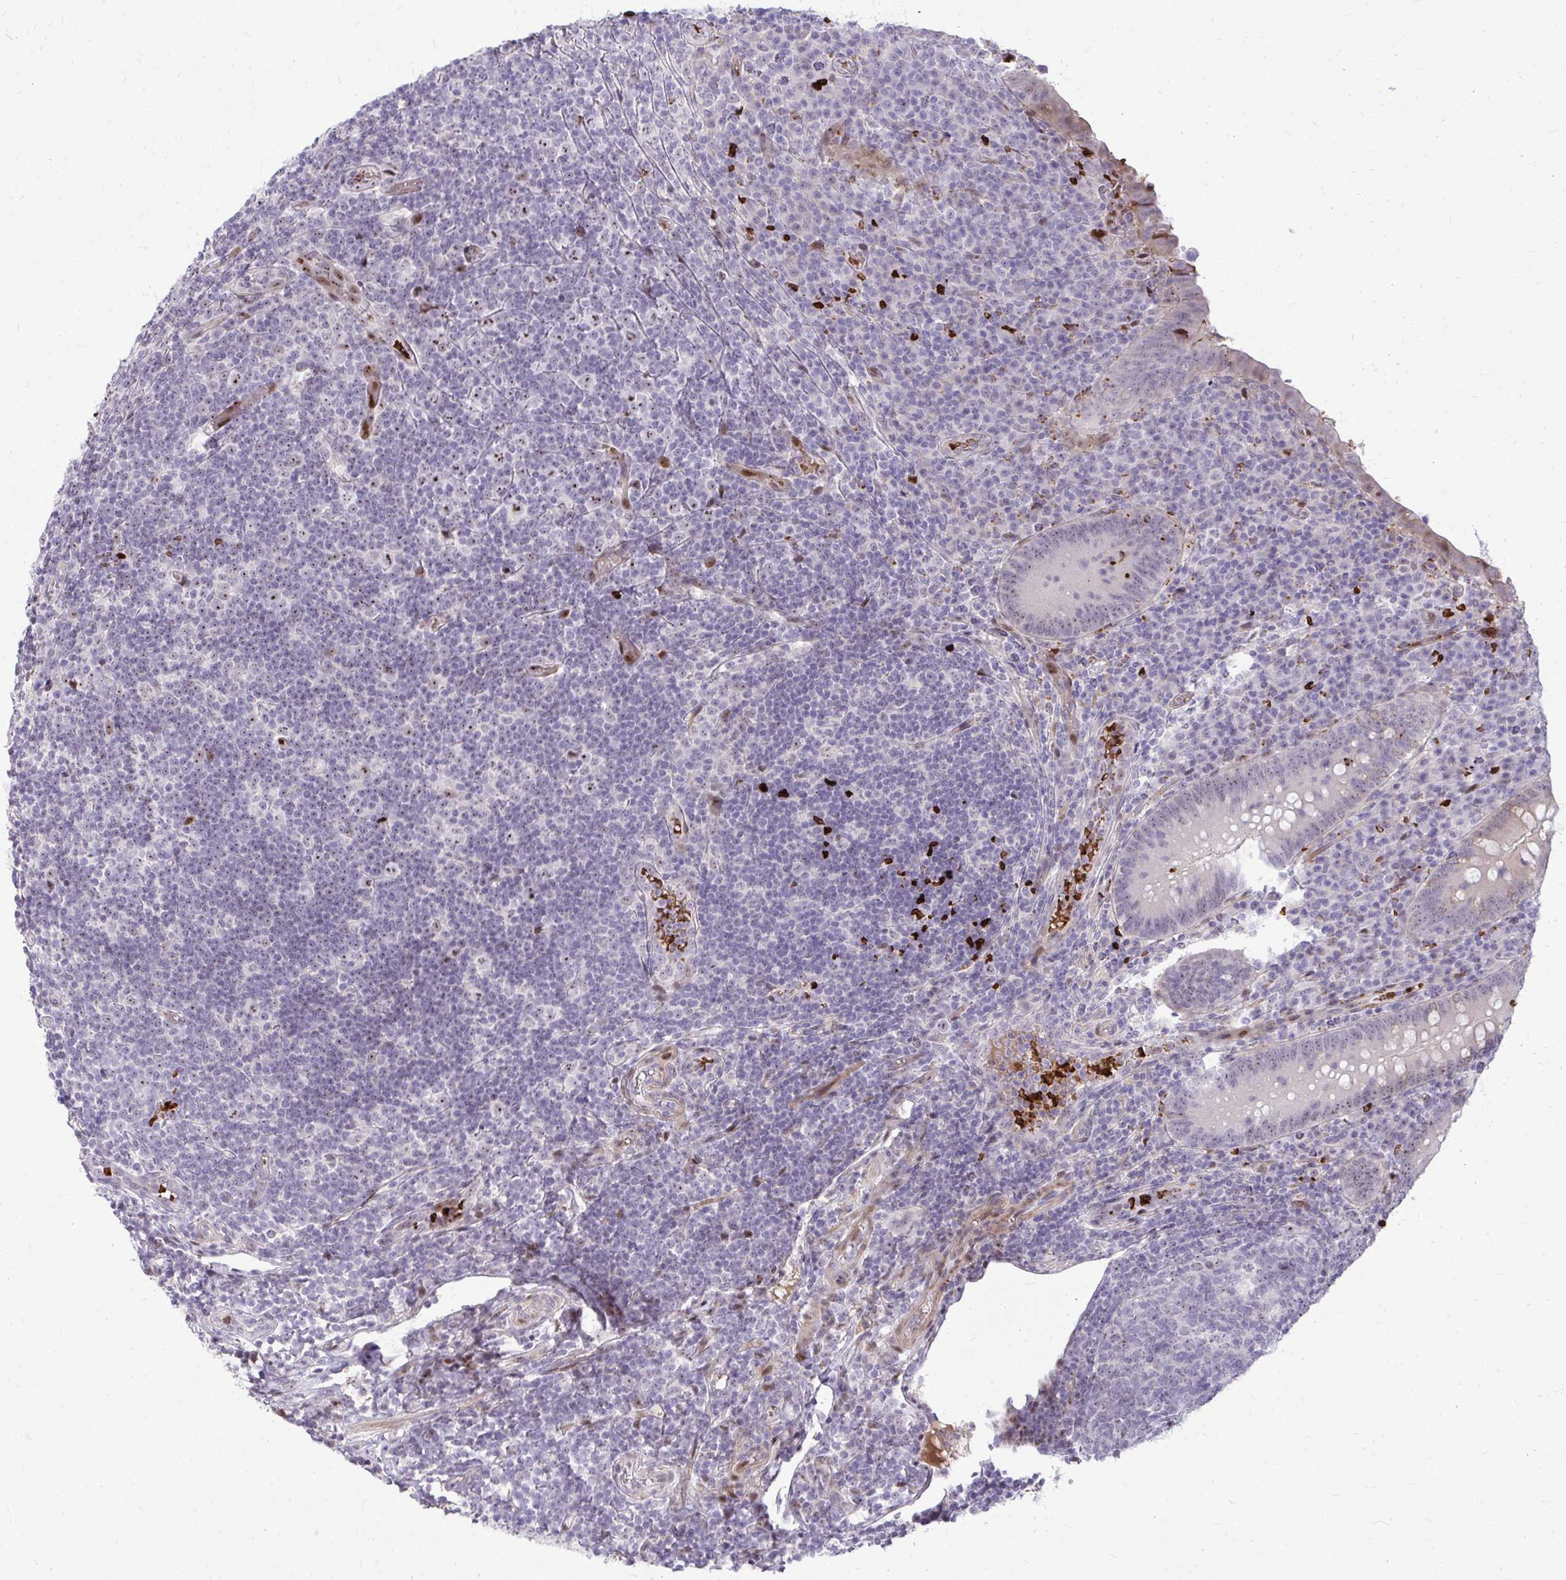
{"staining": {"intensity": "moderate", "quantity": "25%-75%", "location": "cytoplasmic/membranous,nuclear"}, "tissue": "appendix", "cell_type": "Glandular cells", "image_type": "normal", "snomed": [{"axis": "morphology", "description": "Normal tissue, NOS"}, {"axis": "topography", "description": "Appendix"}], "caption": "Benign appendix was stained to show a protein in brown. There is medium levels of moderate cytoplasmic/membranous,nuclear expression in about 25%-75% of glandular cells. (DAB IHC with brightfield microscopy, high magnification).", "gene": "DLX4", "patient": {"sex": "male", "age": 18}}